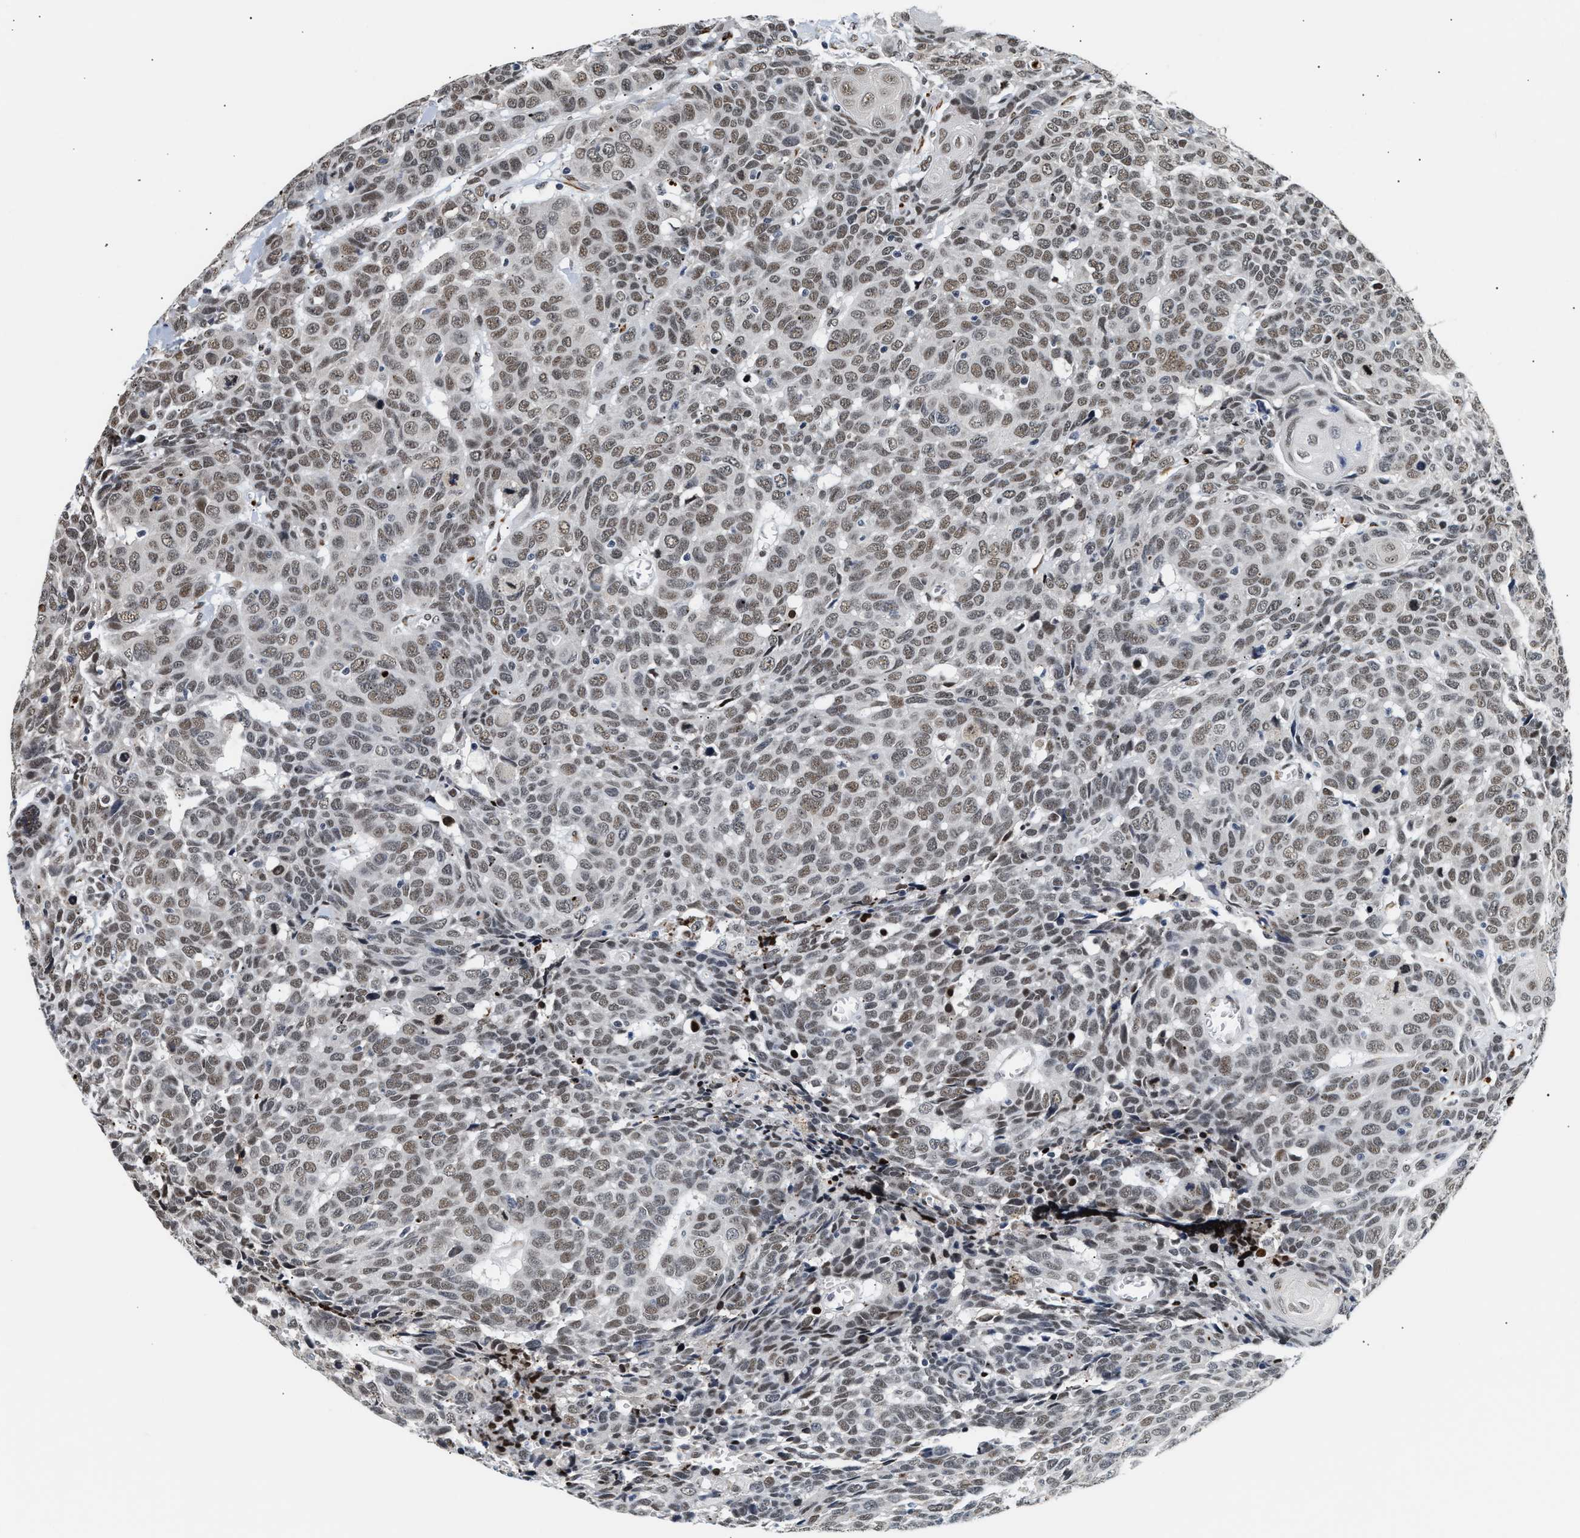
{"staining": {"intensity": "weak", "quantity": ">75%", "location": "nuclear"}, "tissue": "head and neck cancer", "cell_type": "Tumor cells", "image_type": "cancer", "snomed": [{"axis": "morphology", "description": "Squamous cell carcinoma, NOS"}, {"axis": "topography", "description": "Head-Neck"}], "caption": "Brown immunohistochemical staining in human head and neck squamous cell carcinoma demonstrates weak nuclear positivity in approximately >75% of tumor cells.", "gene": "THOC1", "patient": {"sex": "male", "age": 66}}